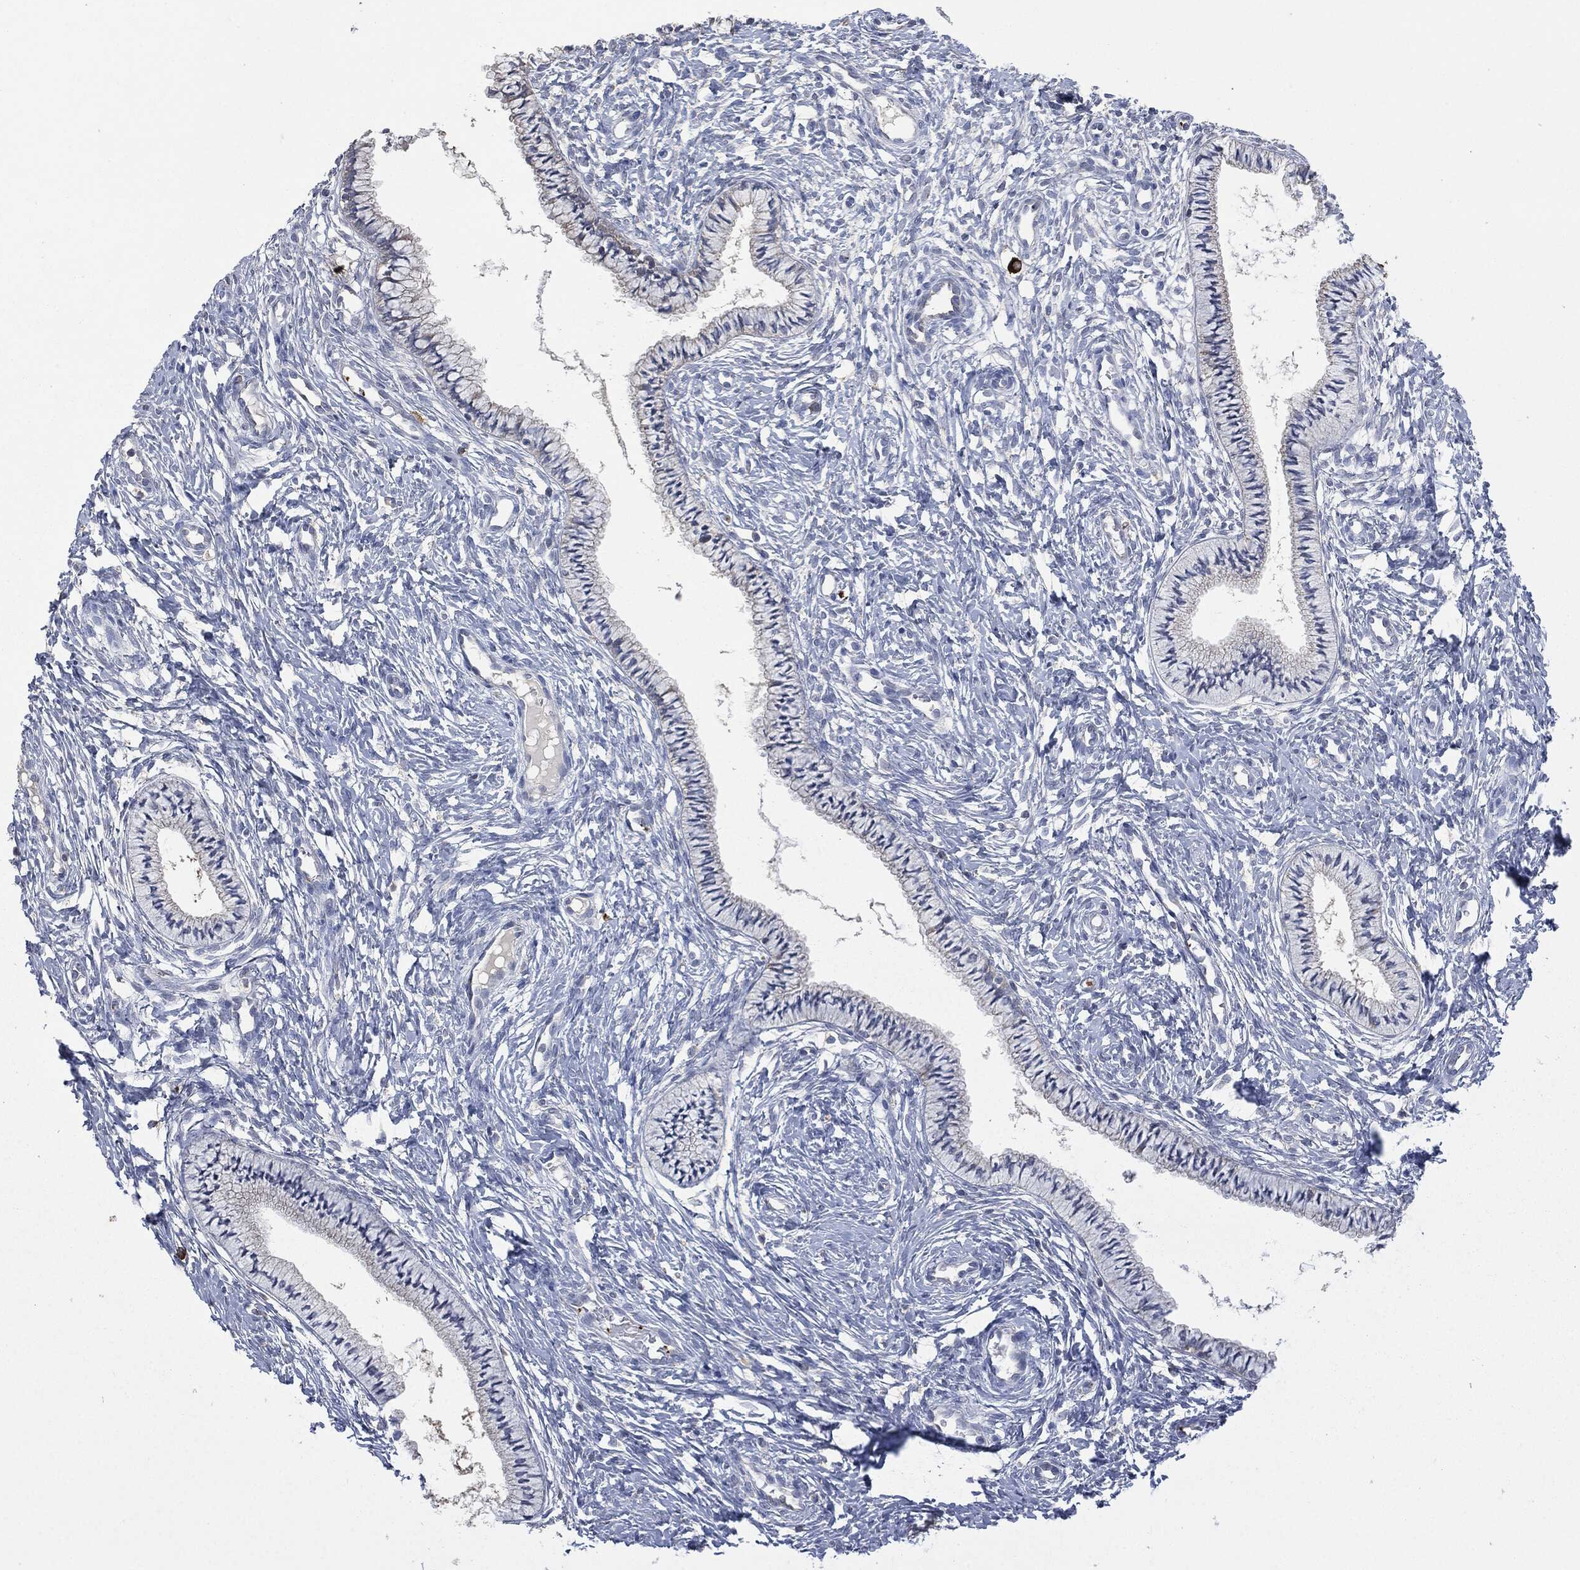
{"staining": {"intensity": "negative", "quantity": "none", "location": "none"}, "tissue": "cervix", "cell_type": "Glandular cells", "image_type": "normal", "snomed": [{"axis": "morphology", "description": "Normal tissue, NOS"}, {"axis": "topography", "description": "Cervix"}], "caption": "The immunohistochemistry (IHC) histopathology image has no significant positivity in glandular cells of cervix. Brightfield microscopy of immunohistochemistry stained with DAB (brown) and hematoxylin (blue), captured at high magnification.", "gene": "CD33", "patient": {"sex": "female", "age": 39}}